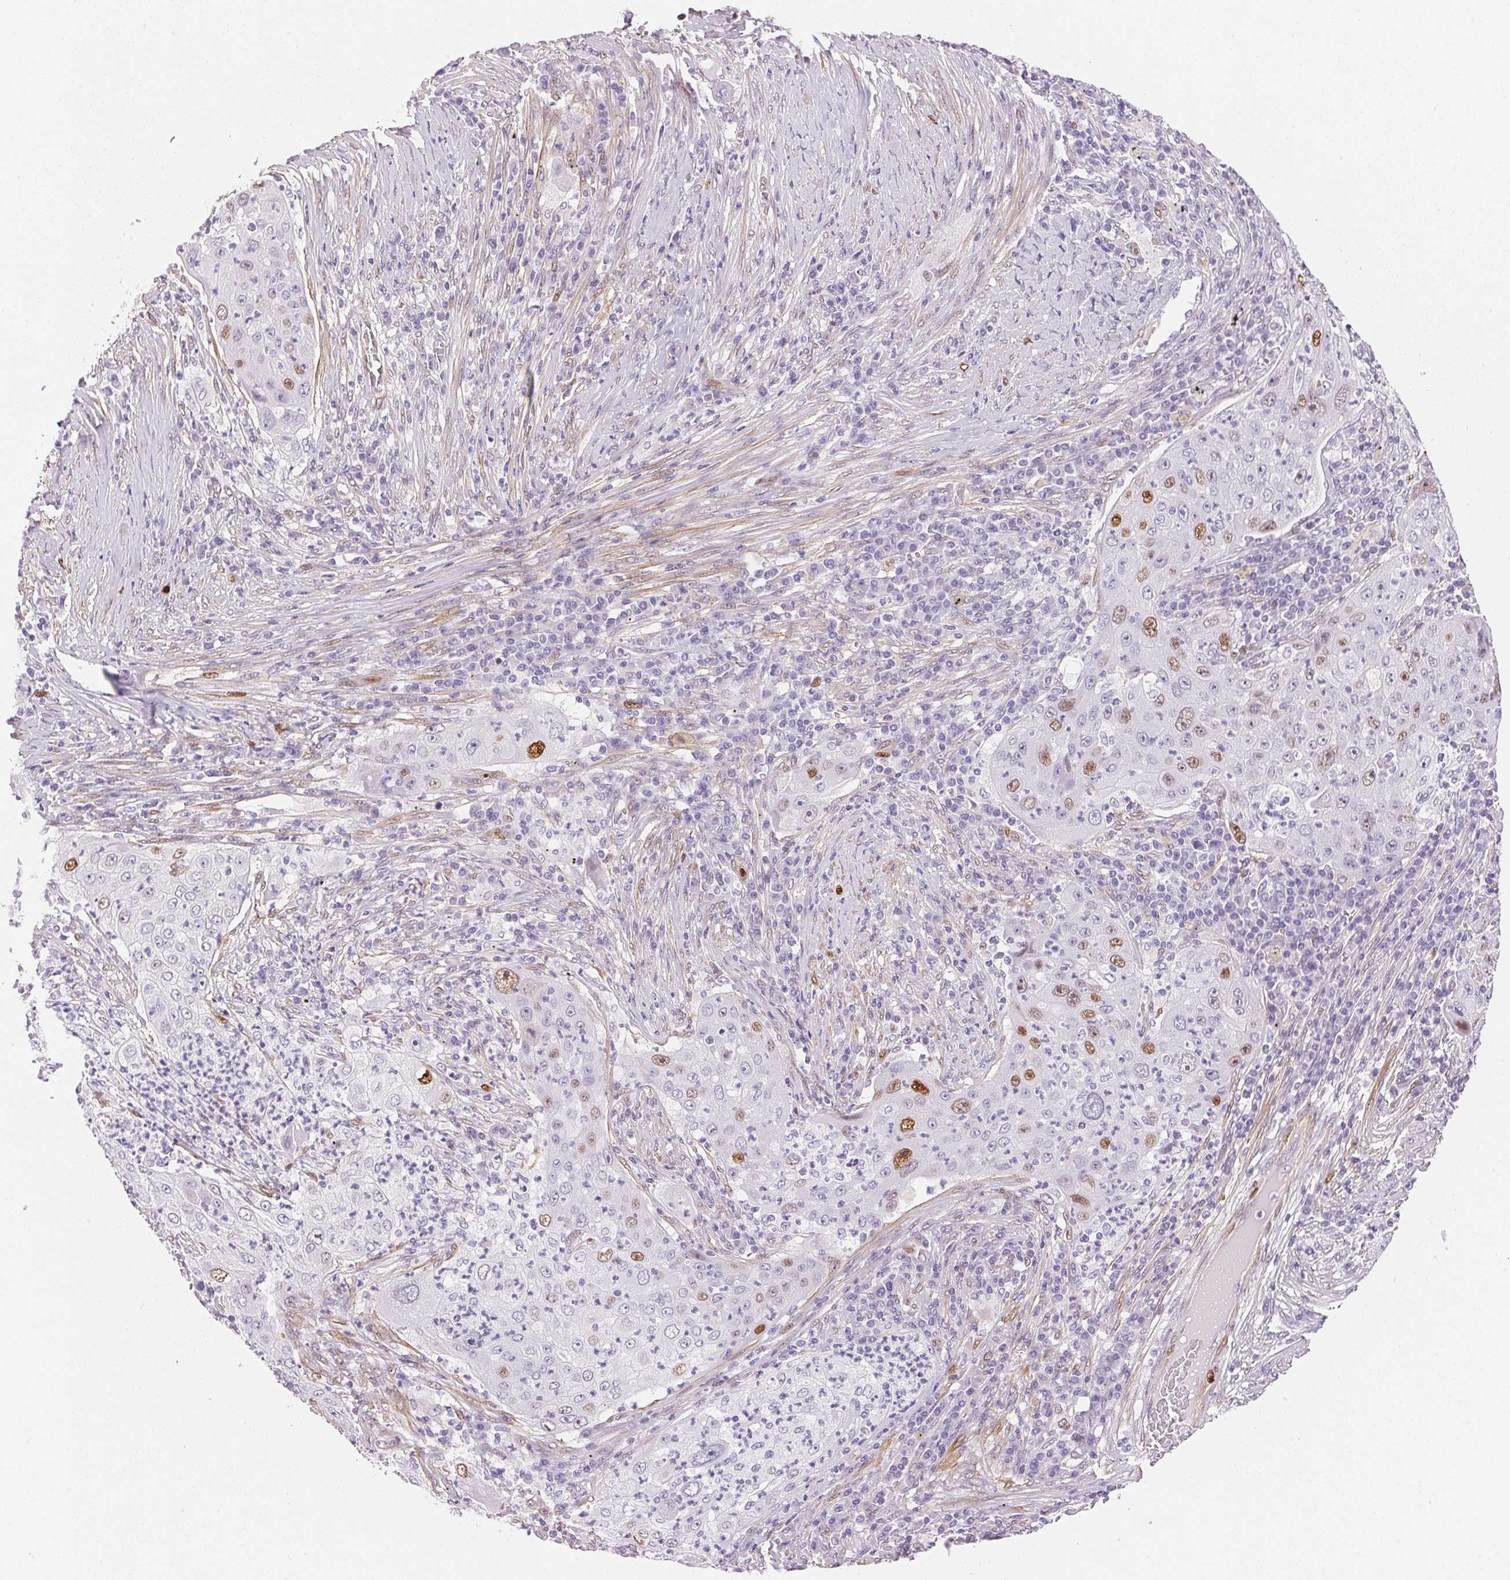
{"staining": {"intensity": "strong", "quantity": "<25%", "location": "nuclear"}, "tissue": "lung cancer", "cell_type": "Tumor cells", "image_type": "cancer", "snomed": [{"axis": "morphology", "description": "Squamous cell carcinoma, NOS"}, {"axis": "topography", "description": "Lung"}], "caption": "Strong nuclear protein staining is appreciated in approximately <25% of tumor cells in squamous cell carcinoma (lung). The staining was performed using DAB (3,3'-diaminobenzidine) to visualize the protein expression in brown, while the nuclei were stained in blue with hematoxylin (Magnification: 20x).", "gene": "SMTN", "patient": {"sex": "female", "age": 59}}